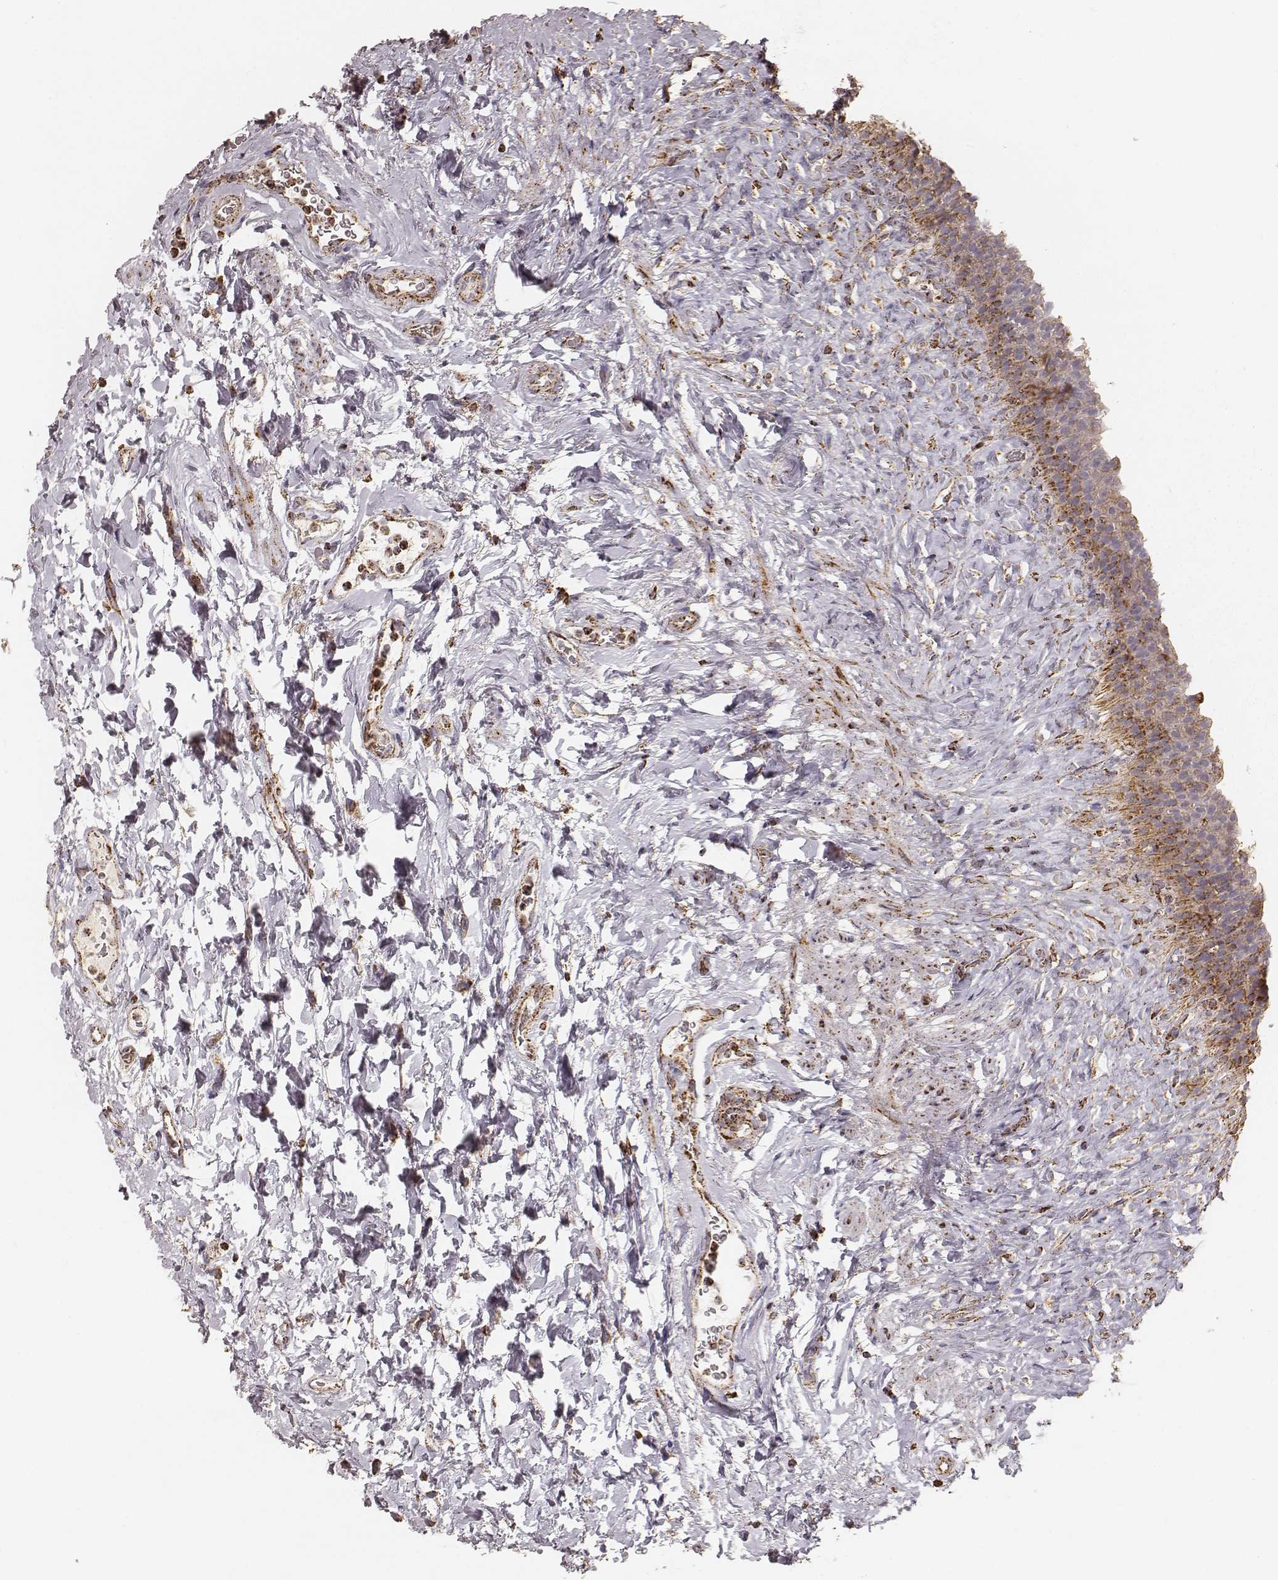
{"staining": {"intensity": "strong", "quantity": ">75%", "location": "cytoplasmic/membranous"}, "tissue": "urinary bladder", "cell_type": "Urothelial cells", "image_type": "normal", "snomed": [{"axis": "morphology", "description": "Normal tissue, NOS"}, {"axis": "topography", "description": "Urinary bladder"}], "caption": "Immunohistochemical staining of normal human urinary bladder exhibits high levels of strong cytoplasmic/membranous positivity in about >75% of urothelial cells. The protein is shown in brown color, while the nuclei are stained blue.", "gene": "CS", "patient": {"sex": "male", "age": 76}}